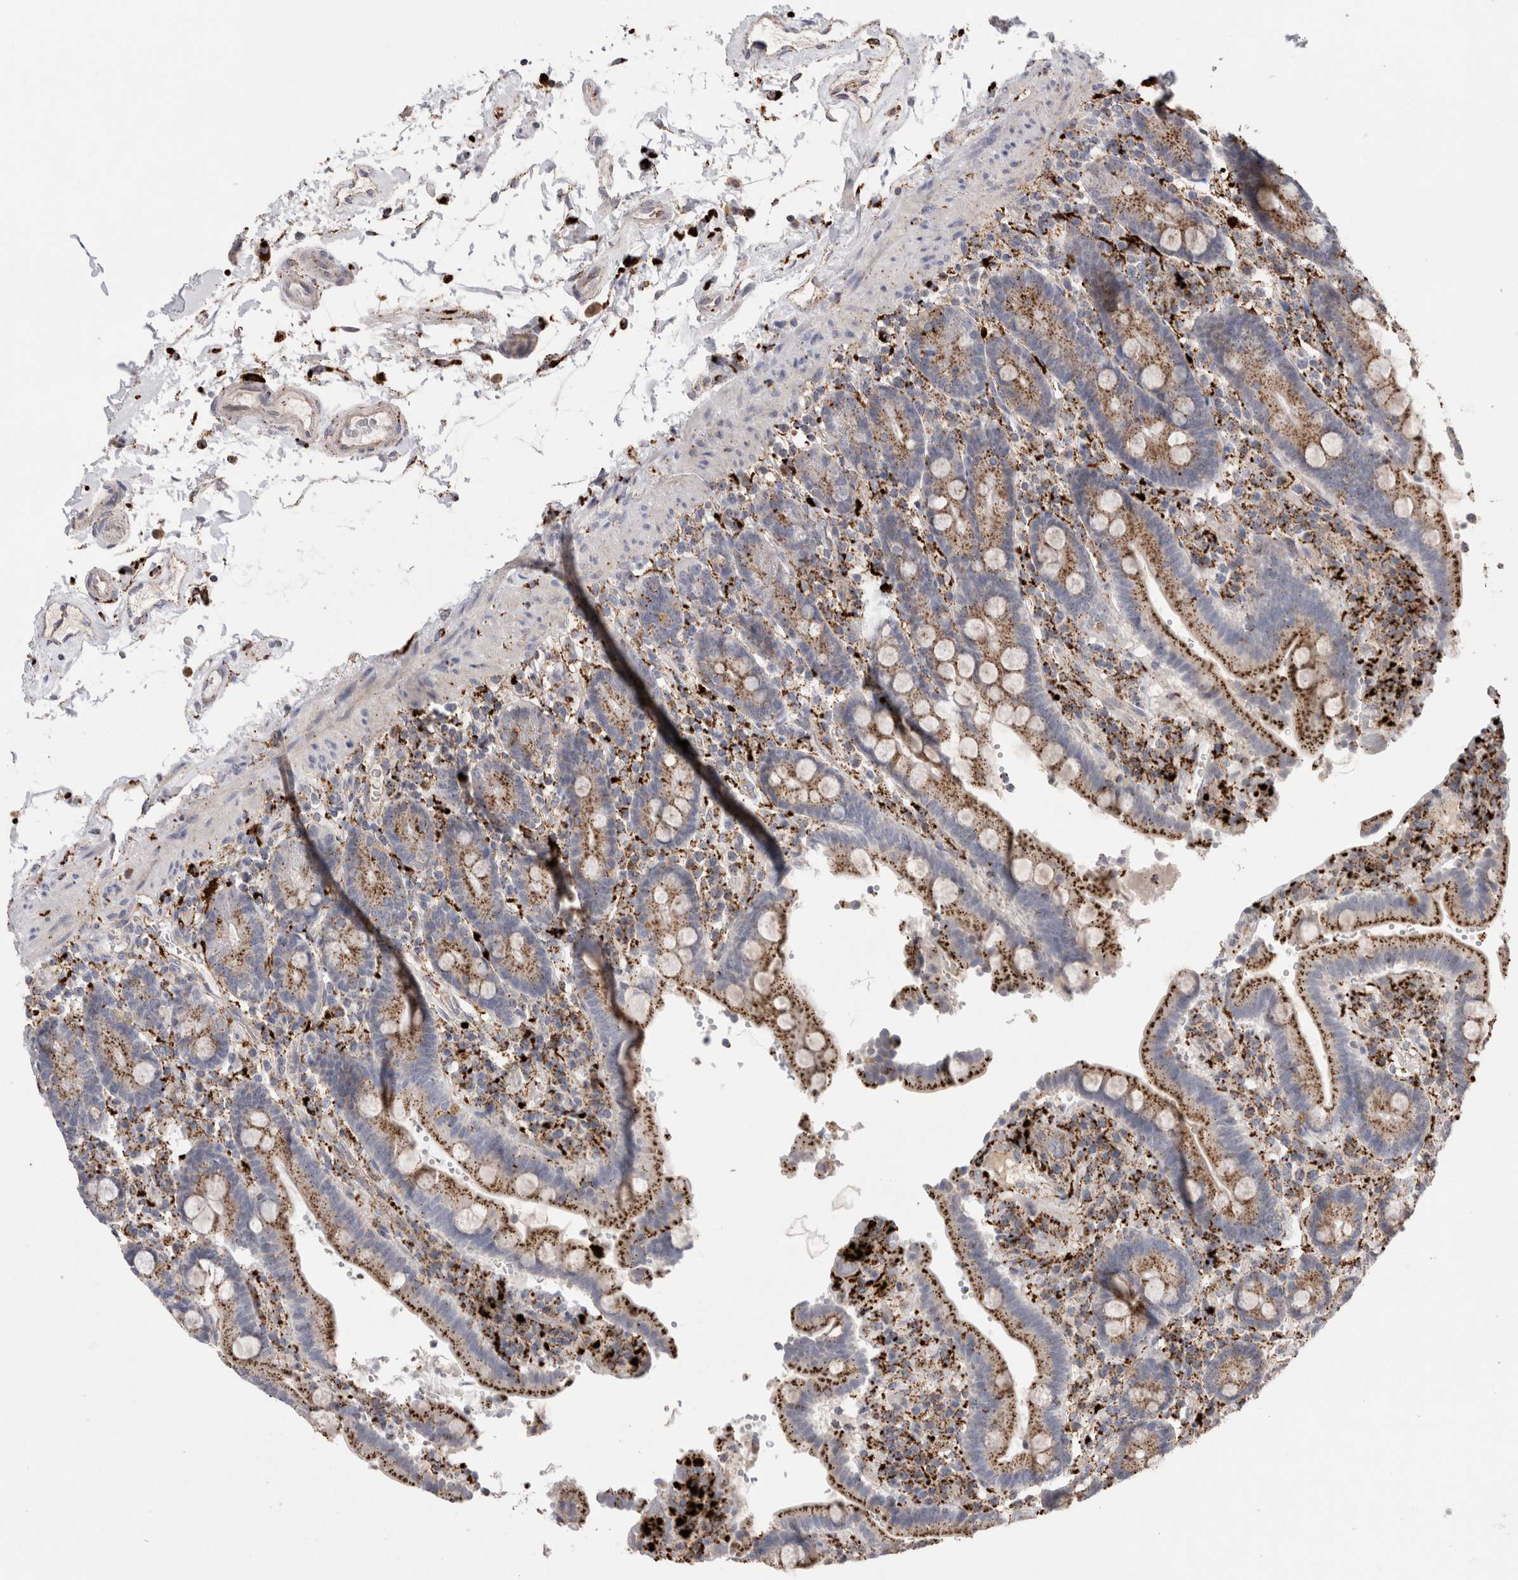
{"staining": {"intensity": "strong", "quantity": ">75%", "location": "cytoplasmic/membranous"}, "tissue": "duodenum", "cell_type": "Glandular cells", "image_type": "normal", "snomed": [{"axis": "morphology", "description": "Normal tissue, NOS"}, {"axis": "topography", "description": "Small intestine, NOS"}], "caption": "Immunohistochemistry (IHC) of normal human duodenum shows high levels of strong cytoplasmic/membranous staining in about >75% of glandular cells.", "gene": "CTSA", "patient": {"sex": "female", "age": 71}}